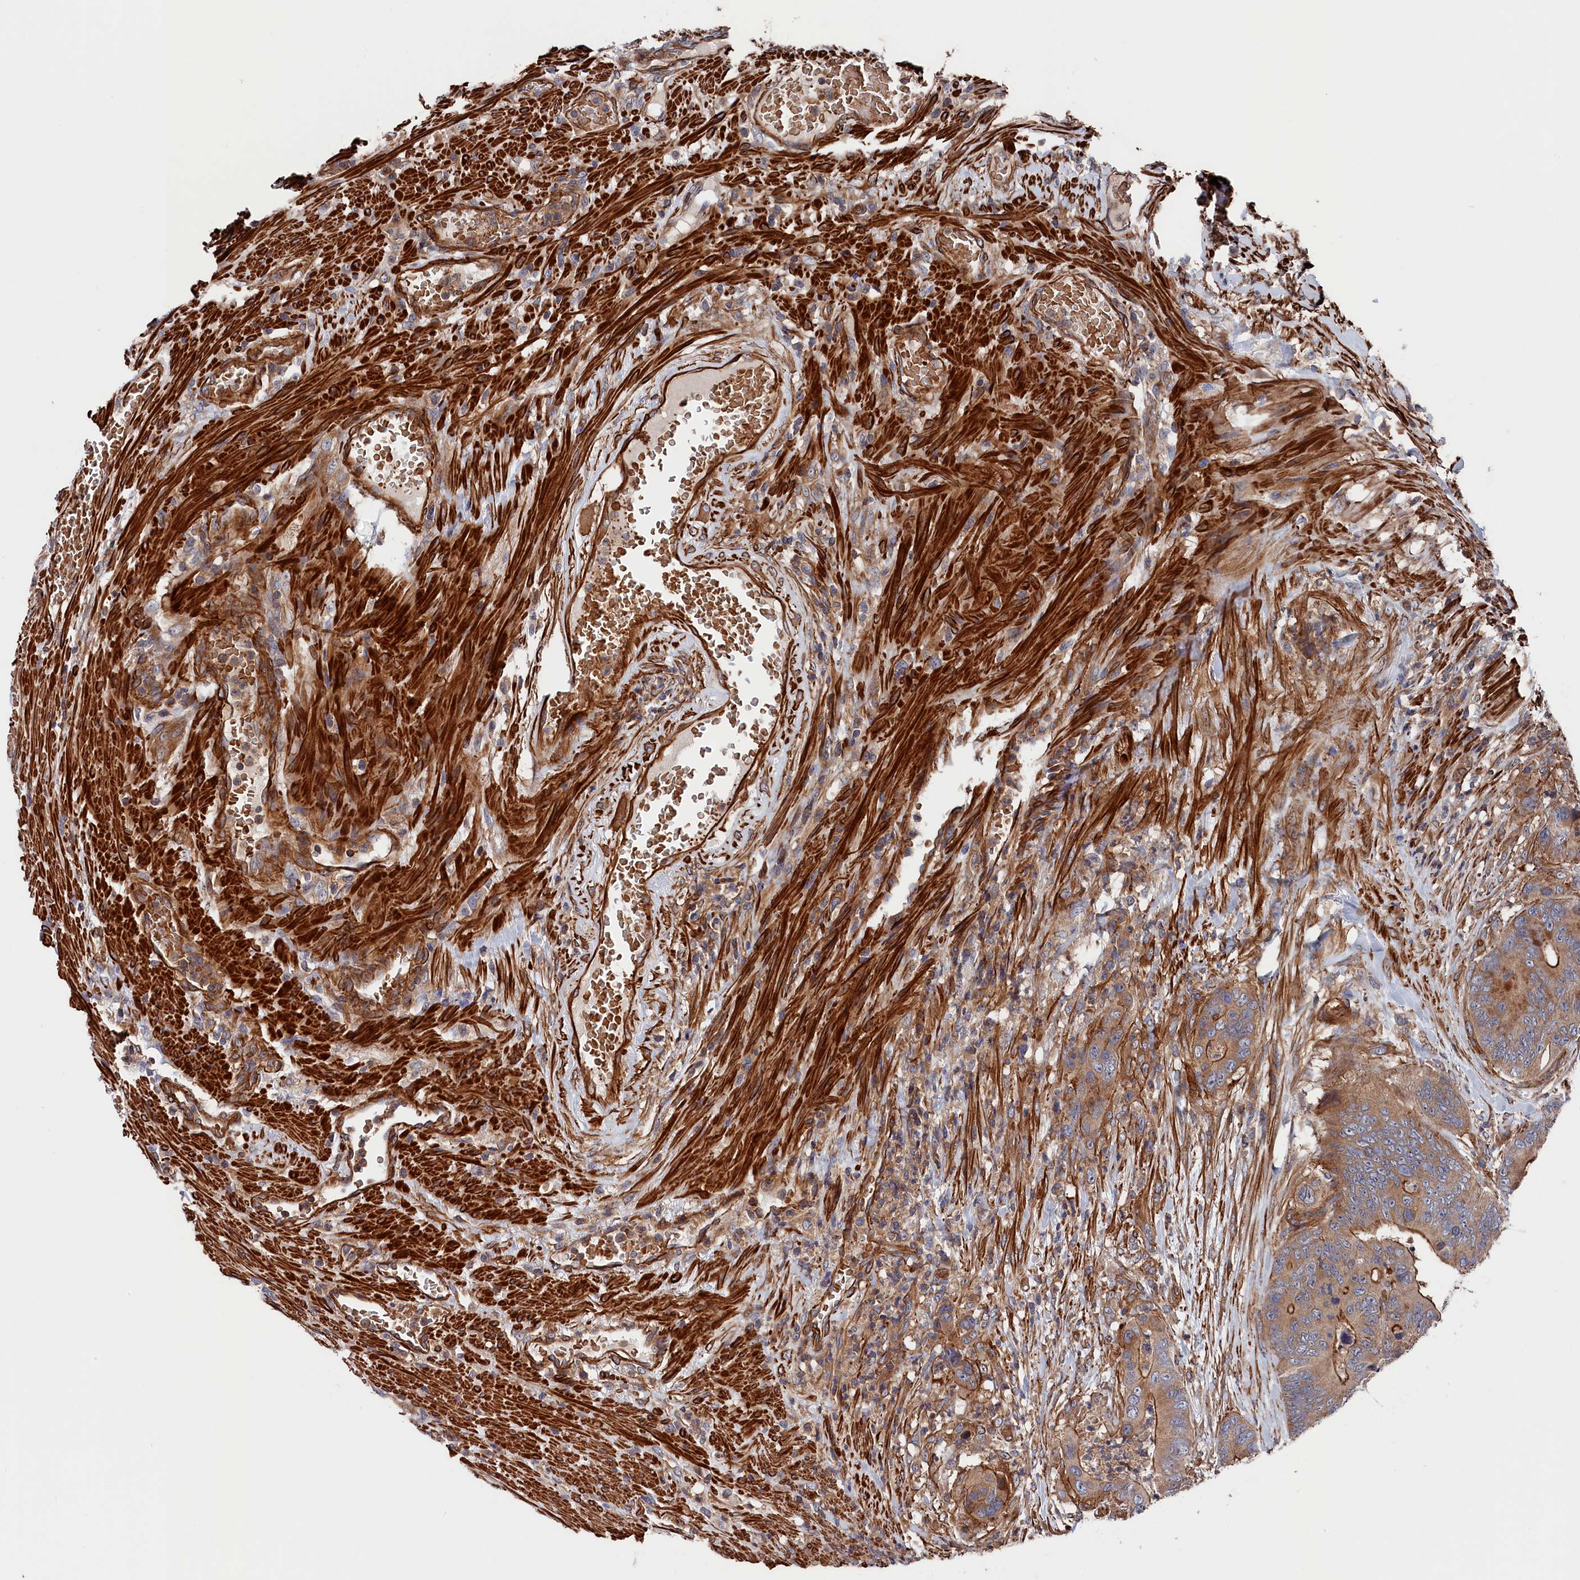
{"staining": {"intensity": "moderate", "quantity": ">75%", "location": "cytoplasmic/membranous"}, "tissue": "colorectal cancer", "cell_type": "Tumor cells", "image_type": "cancer", "snomed": [{"axis": "morphology", "description": "Adenocarcinoma, NOS"}, {"axis": "topography", "description": "Colon"}], "caption": "This micrograph shows colorectal cancer (adenocarcinoma) stained with immunohistochemistry (IHC) to label a protein in brown. The cytoplasmic/membranous of tumor cells show moderate positivity for the protein. Nuclei are counter-stained blue.", "gene": "LDHD", "patient": {"sex": "male", "age": 84}}